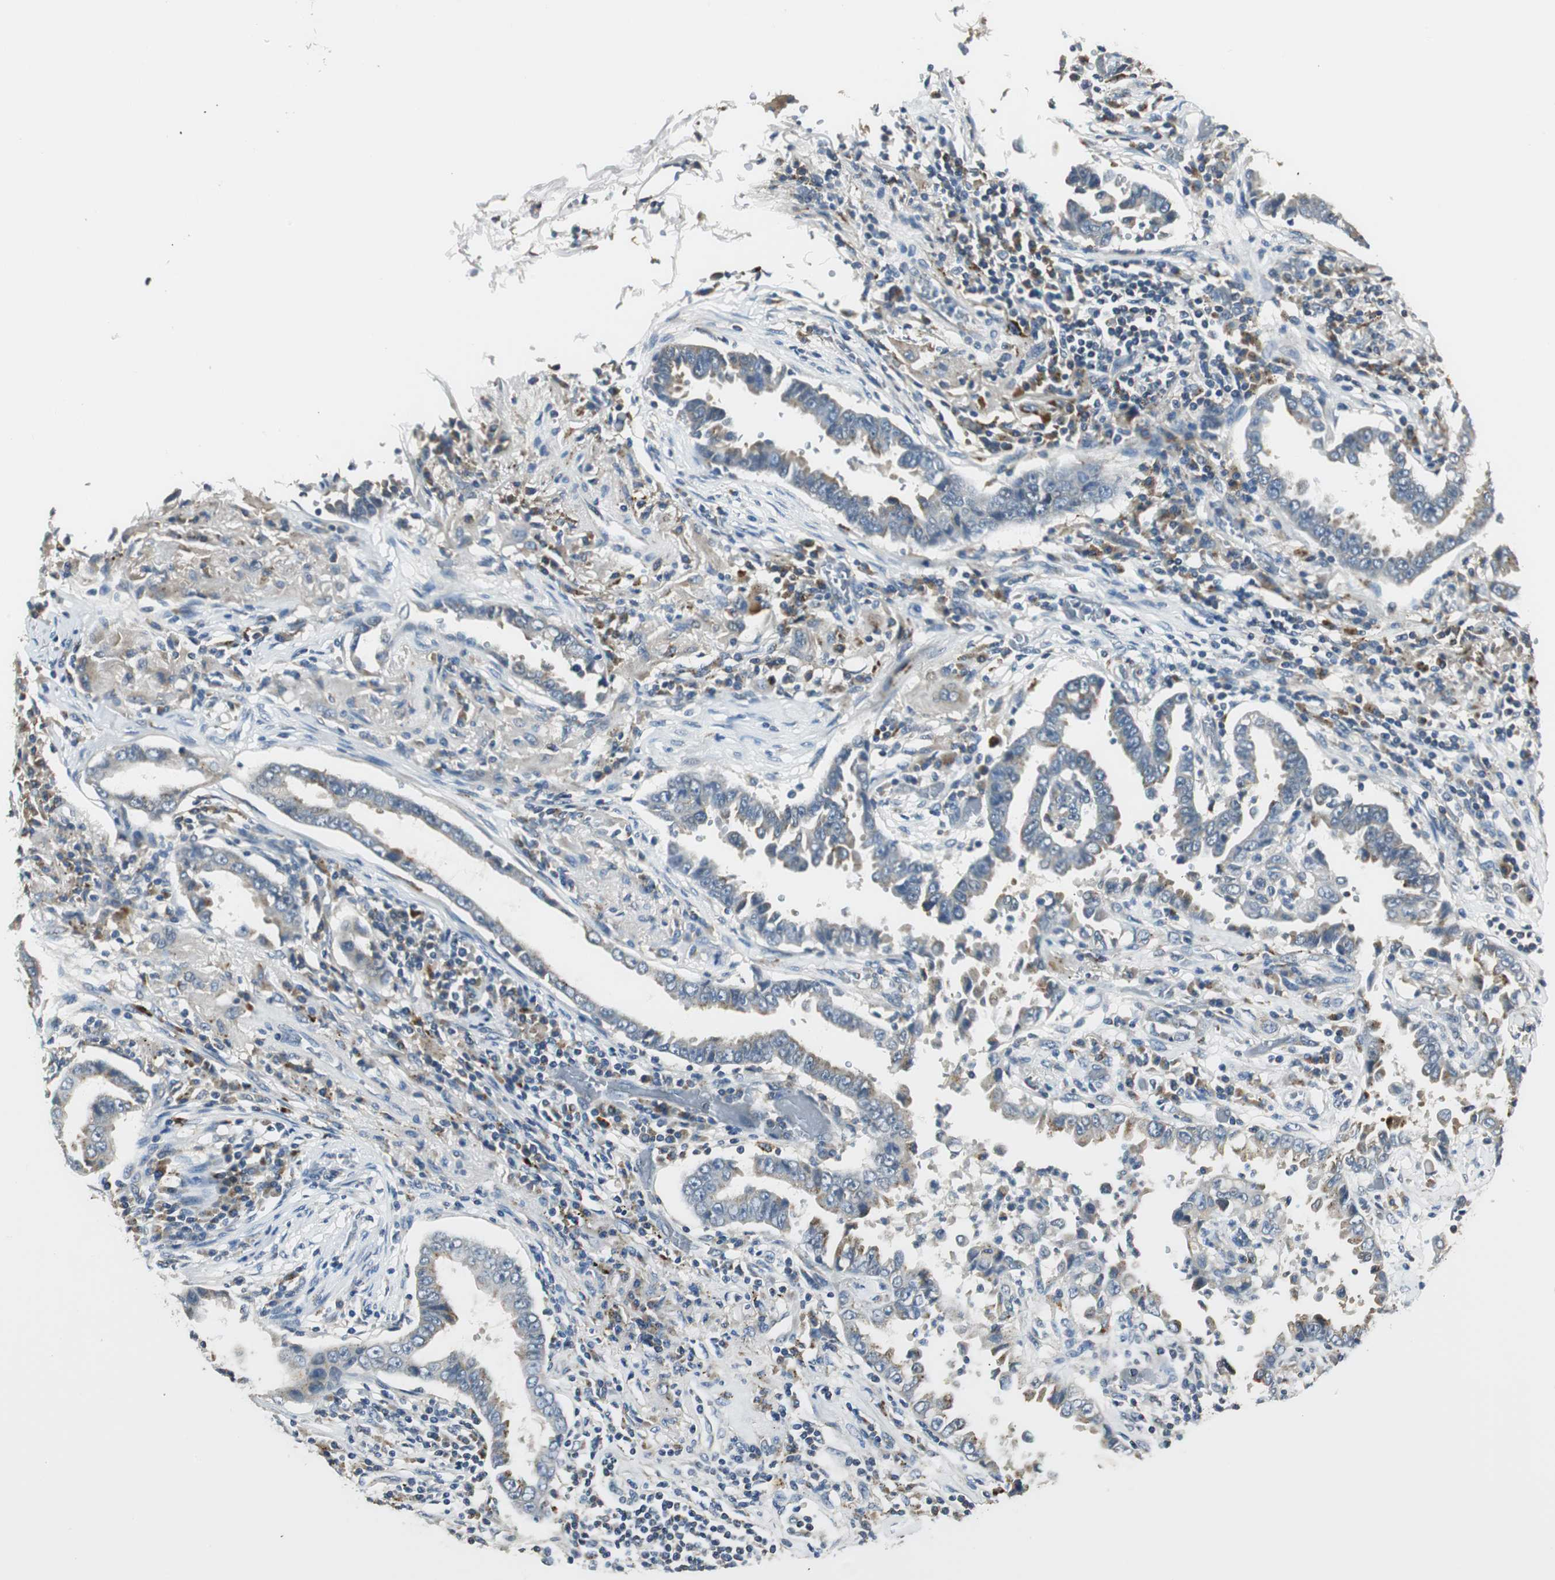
{"staining": {"intensity": "weak", "quantity": "25%-75%", "location": "cytoplasmic/membranous"}, "tissue": "lung cancer", "cell_type": "Tumor cells", "image_type": "cancer", "snomed": [{"axis": "morphology", "description": "Normal tissue, NOS"}, {"axis": "morphology", "description": "Inflammation, NOS"}, {"axis": "morphology", "description": "Adenocarcinoma, NOS"}, {"axis": "topography", "description": "Lung"}], "caption": "There is low levels of weak cytoplasmic/membranous expression in tumor cells of adenocarcinoma (lung), as demonstrated by immunohistochemical staining (brown color).", "gene": "NIT1", "patient": {"sex": "female", "age": 64}}